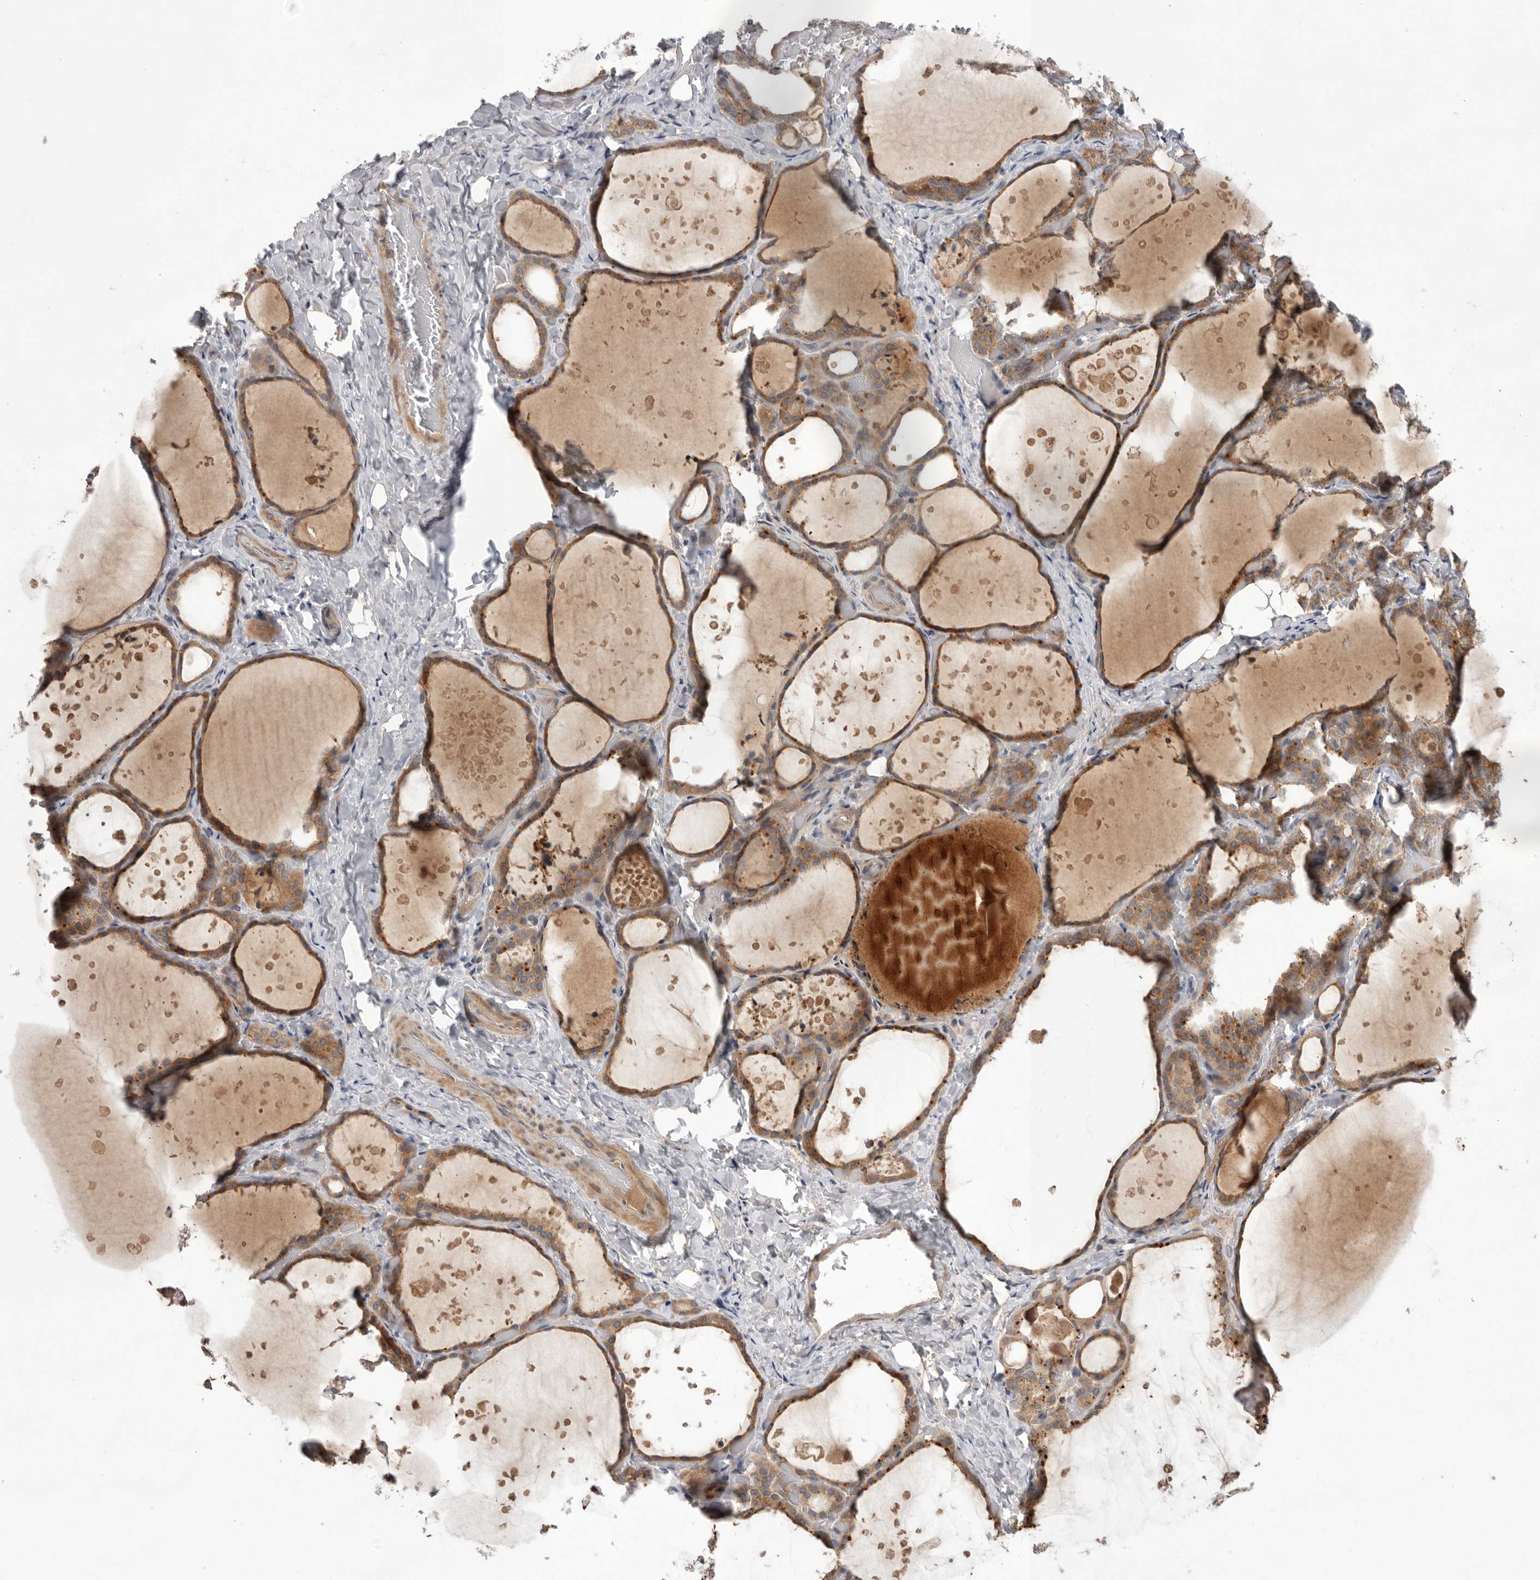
{"staining": {"intensity": "moderate", "quantity": ">75%", "location": "cytoplasmic/membranous"}, "tissue": "thyroid gland", "cell_type": "Glandular cells", "image_type": "normal", "snomed": [{"axis": "morphology", "description": "Normal tissue, NOS"}, {"axis": "topography", "description": "Thyroid gland"}], "caption": "A high-resolution image shows immunohistochemistry (IHC) staining of normal thyroid gland, which shows moderate cytoplasmic/membranous positivity in approximately >75% of glandular cells. The staining was performed using DAB (3,3'-diaminobenzidine) to visualize the protein expression in brown, while the nuclei were stained in blue with hematoxylin (Magnification: 20x).", "gene": "NRCAM", "patient": {"sex": "female", "age": 44}}